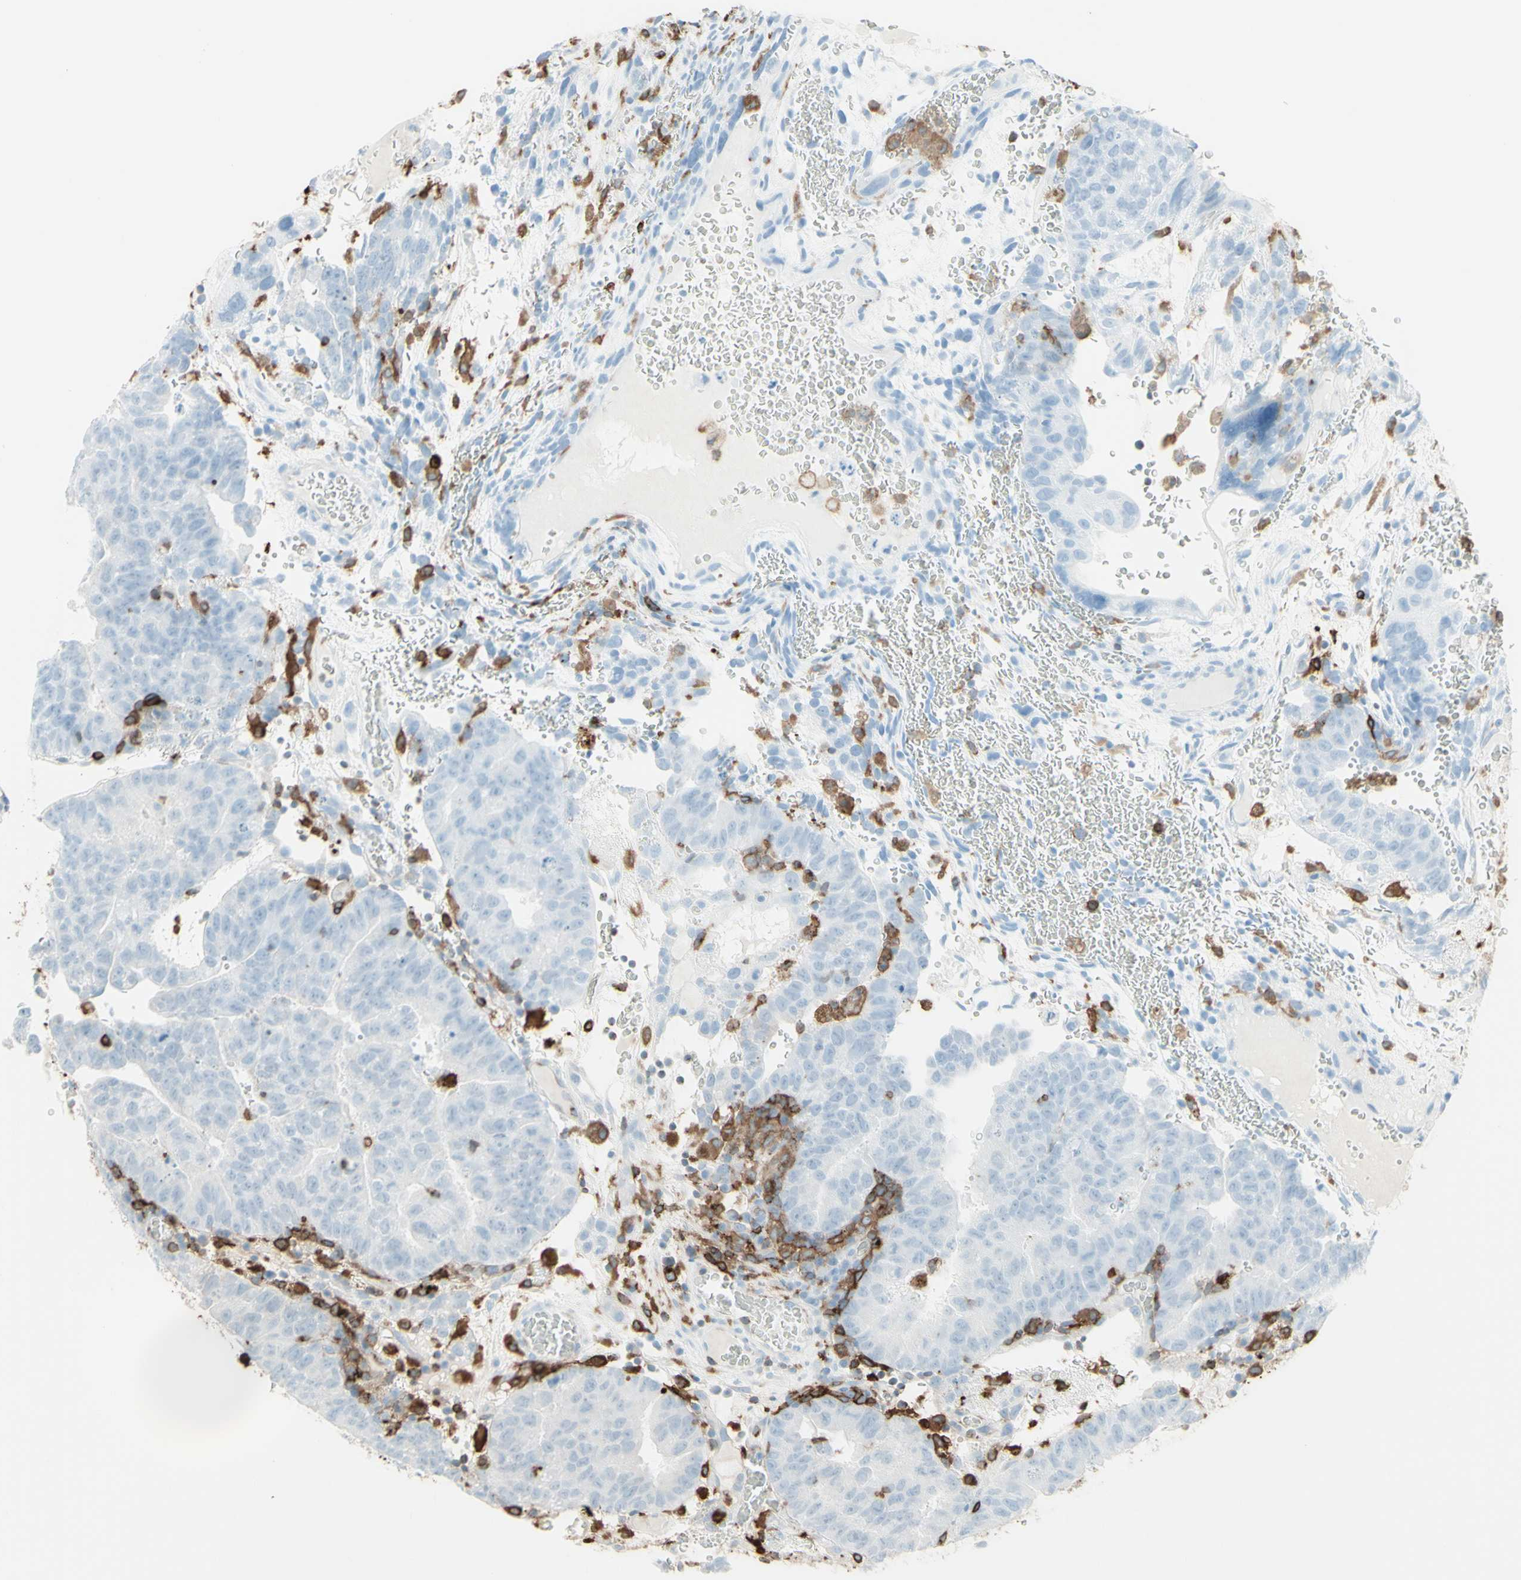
{"staining": {"intensity": "negative", "quantity": "none", "location": "none"}, "tissue": "testis cancer", "cell_type": "Tumor cells", "image_type": "cancer", "snomed": [{"axis": "morphology", "description": "Seminoma, NOS"}, {"axis": "morphology", "description": "Carcinoma, Embryonal, NOS"}, {"axis": "topography", "description": "Testis"}], "caption": "Immunohistochemical staining of testis cancer reveals no significant staining in tumor cells.", "gene": "HLA-DPB1", "patient": {"sex": "male", "age": 52}}